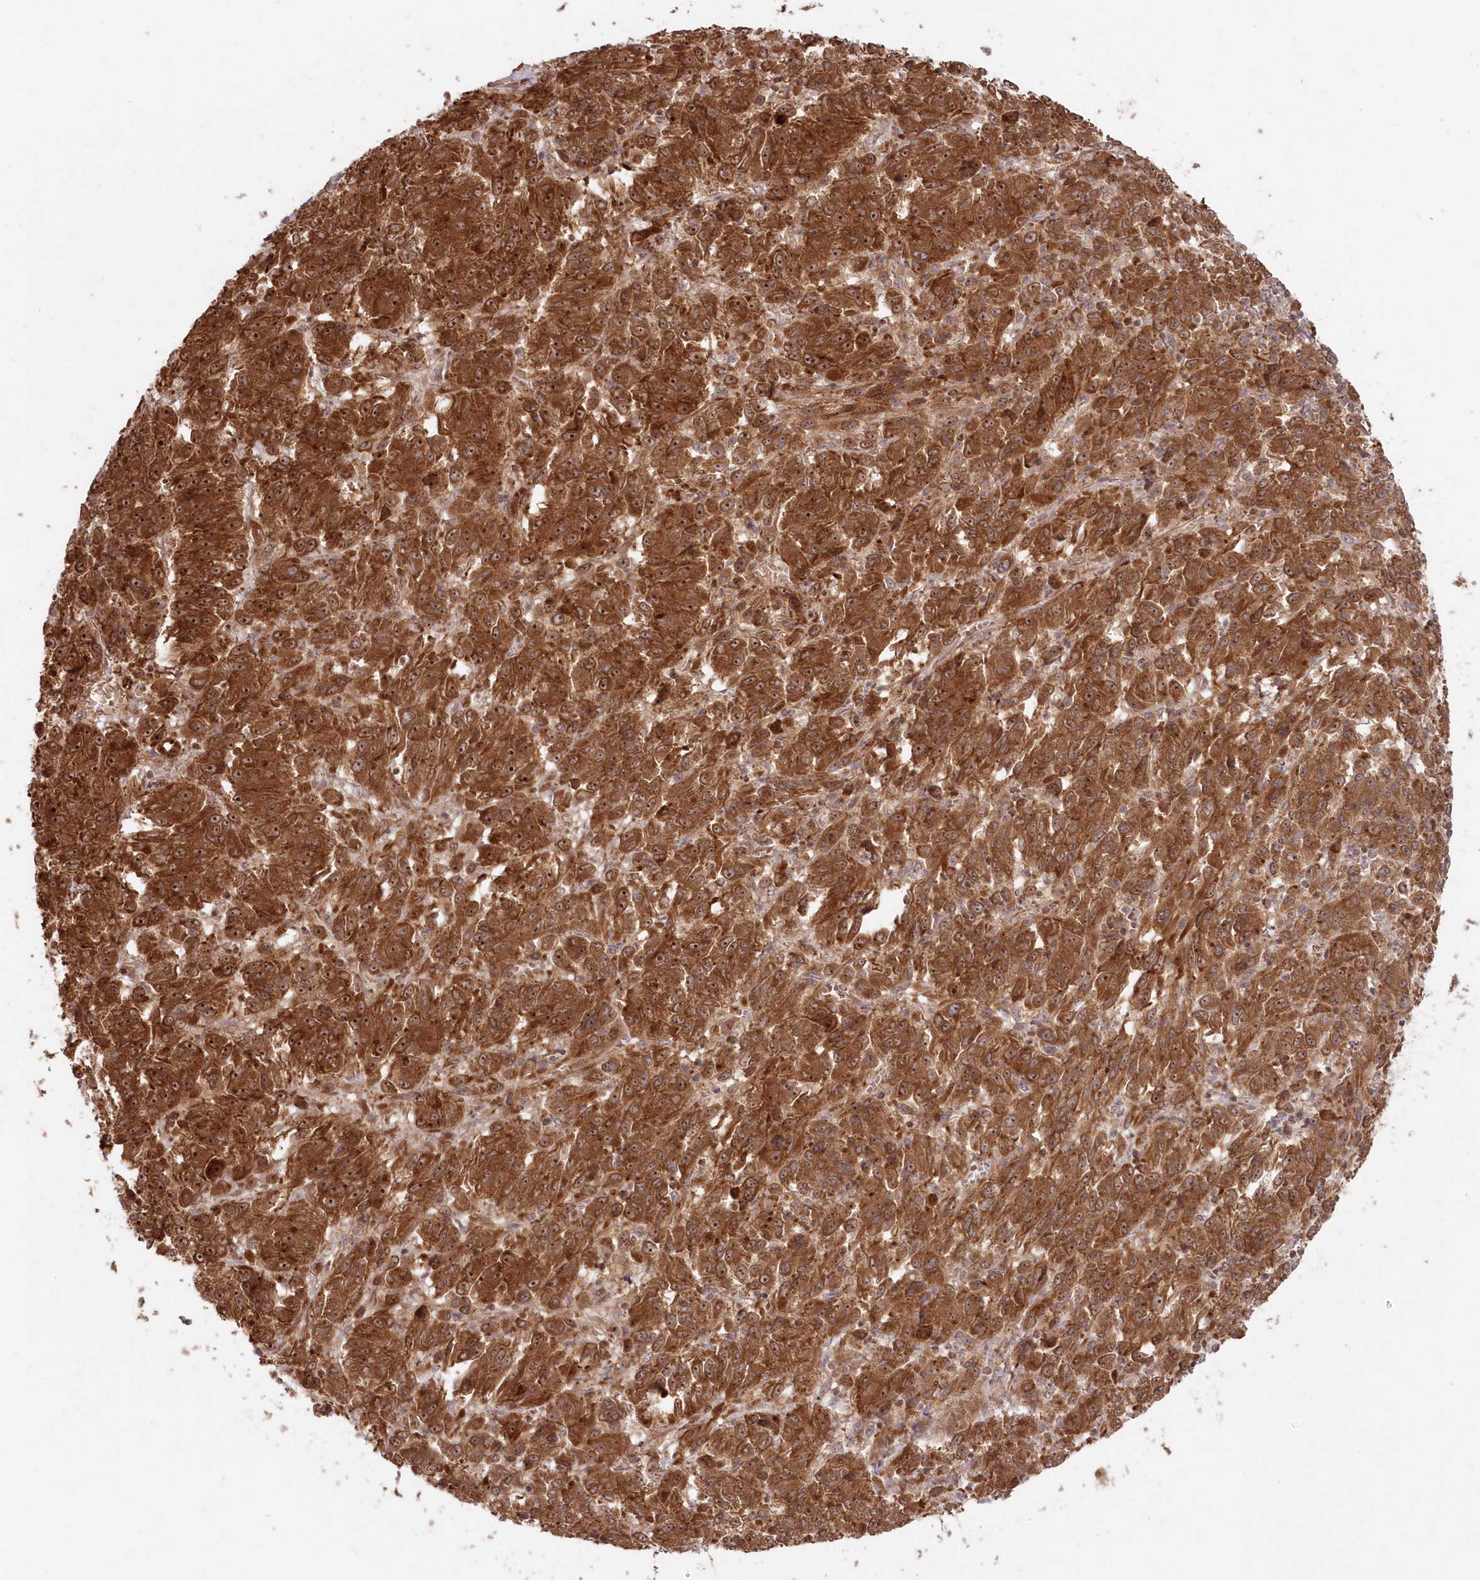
{"staining": {"intensity": "strong", "quantity": ">75%", "location": "cytoplasmic/membranous,nuclear"}, "tissue": "melanoma", "cell_type": "Tumor cells", "image_type": "cancer", "snomed": [{"axis": "morphology", "description": "Malignant melanoma, Metastatic site"}, {"axis": "topography", "description": "Lung"}], "caption": "High-magnification brightfield microscopy of malignant melanoma (metastatic site) stained with DAB (3,3'-diaminobenzidine) (brown) and counterstained with hematoxylin (blue). tumor cells exhibit strong cytoplasmic/membranous and nuclear expression is appreciated in about>75% of cells. Using DAB (brown) and hematoxylin (blue) stains, captured at high magnification using brightfield microscopy.", "gene": "SERINC1", "patient": {"sex": "male", "age": 64}}